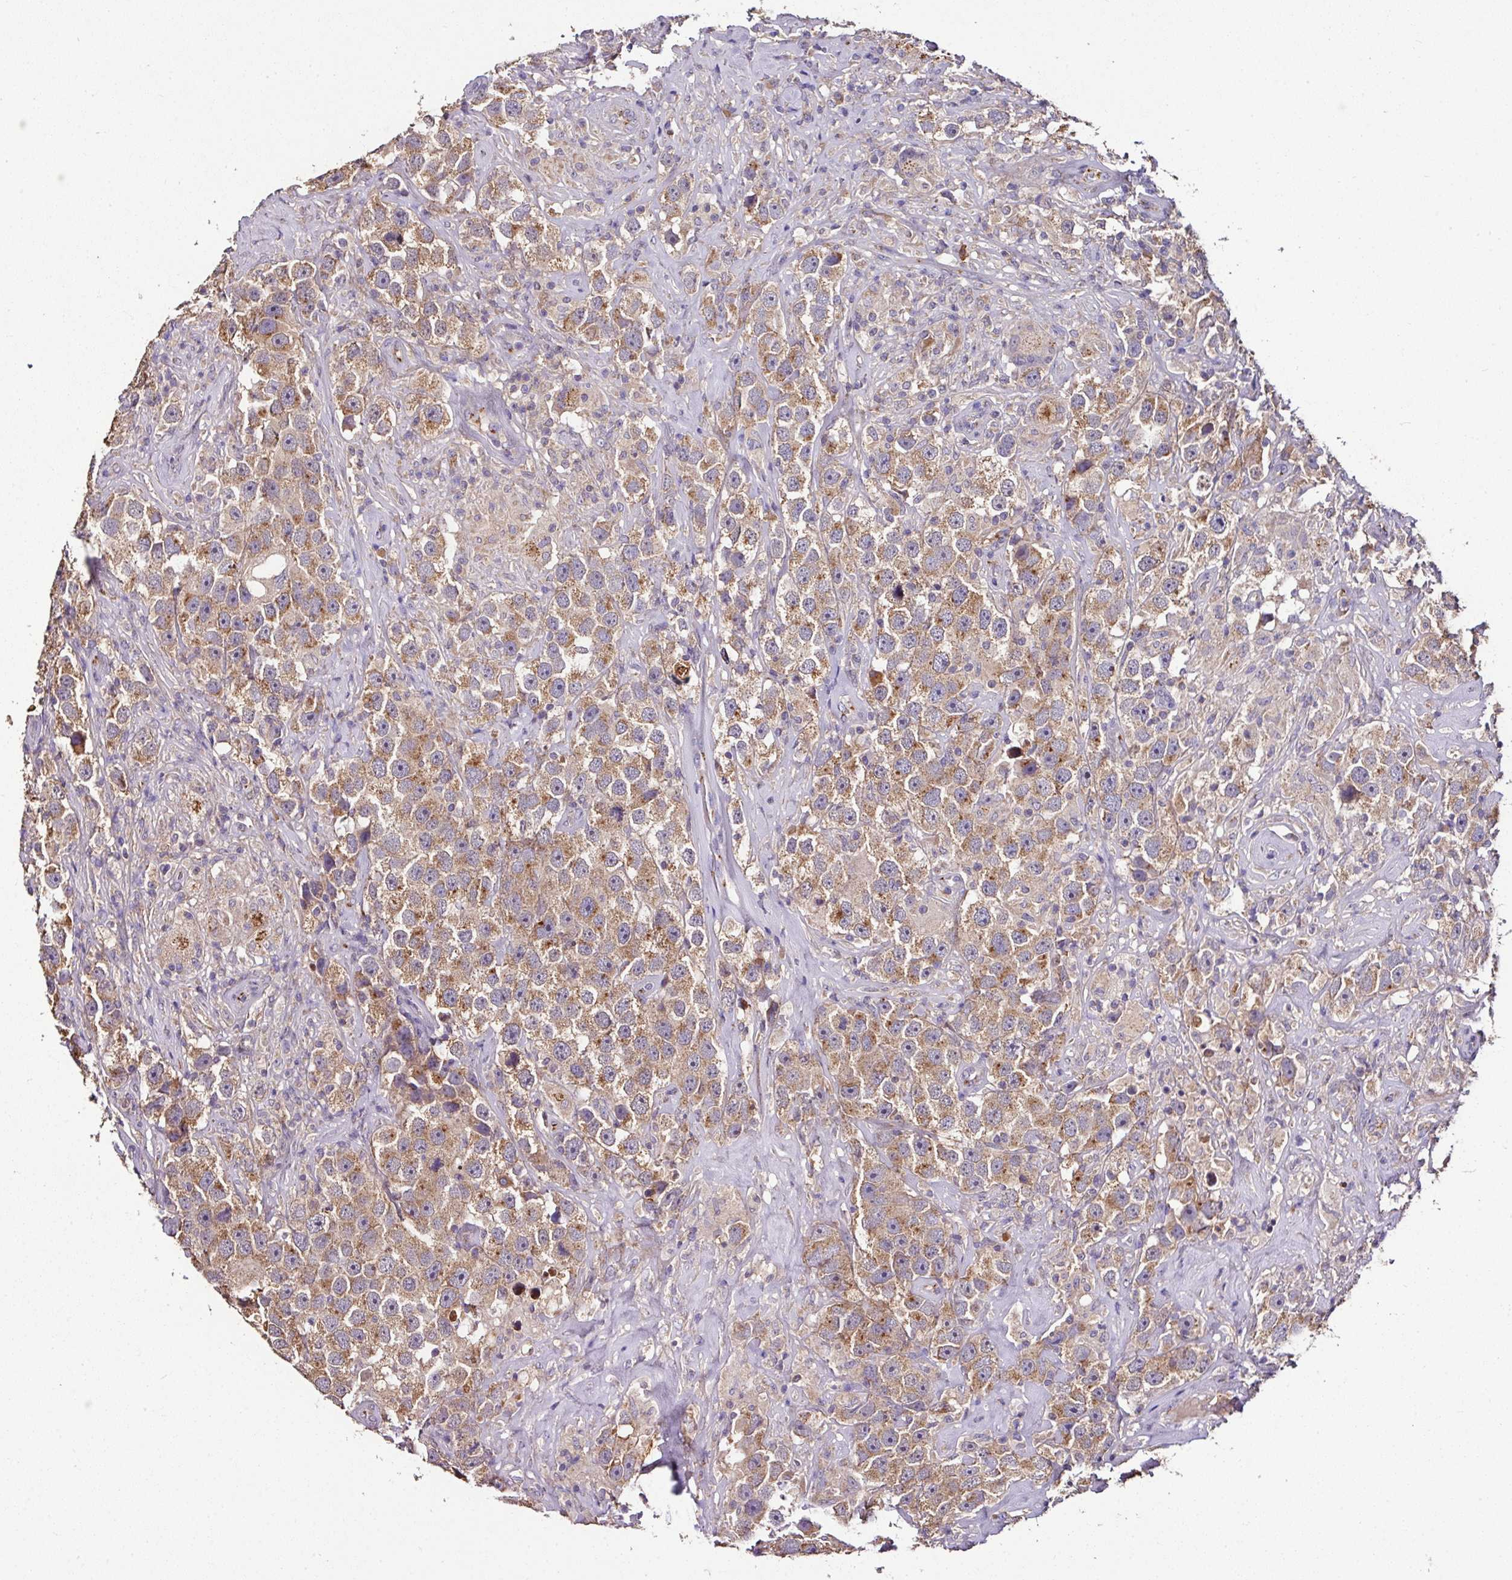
{"staining": {"intensity": "moderate", "quantity": ">75%", "location": "cytoplasmic/membranous"}, "tissue": "testis cancer", "cell_type": "Tumor cells", "image_type": "cancer", "snomed": [{"axis": "morphology", "description": "Seminoma, NOS"}, {"axis": "topography", "description": "Testis"}], "caption": "This micrograph demonstrates IHC staining of human testis cancer, with medium moderate cytoplasmic/membranous positivity in approximately >75% of tumor cells.", "gene": "CPD", "patient": {"sex": "male", "age": 49}}